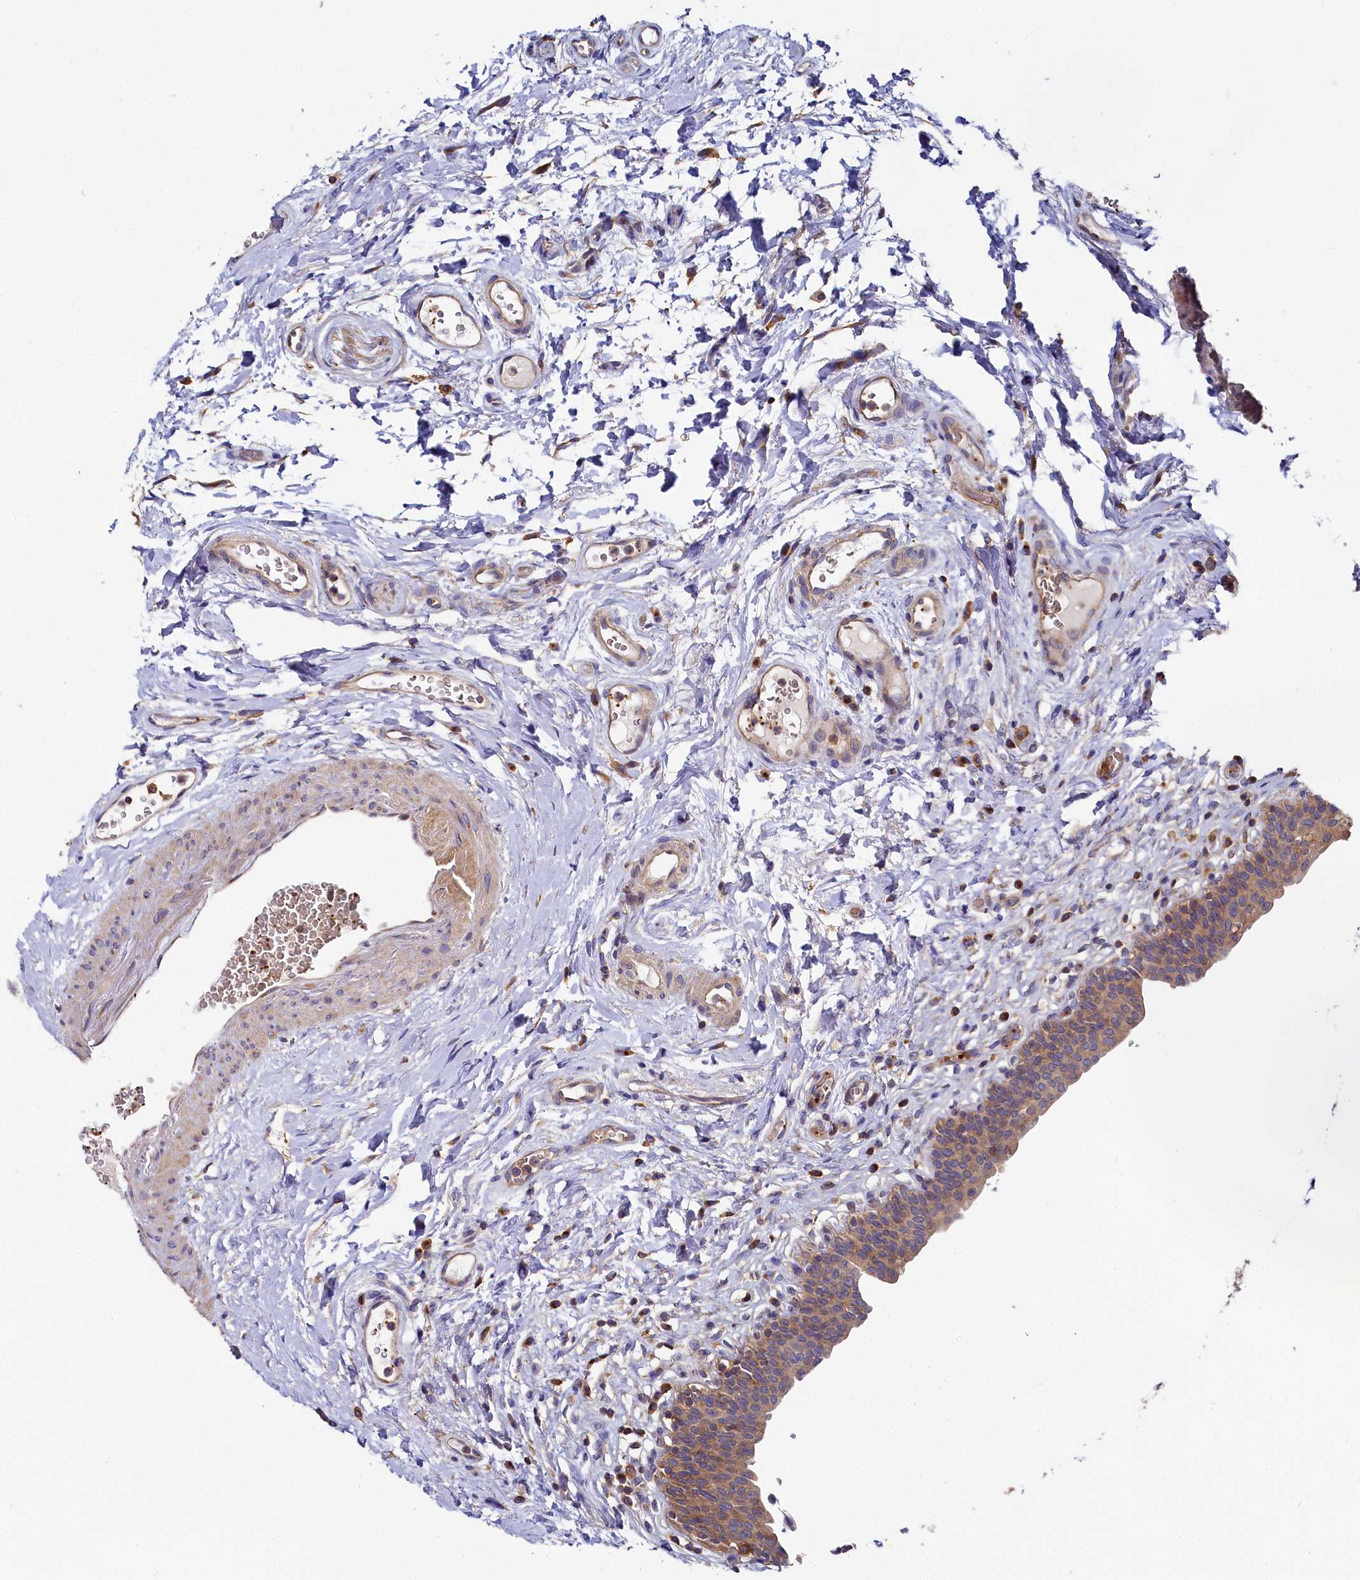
{"staining": {"intensity": "moderate", "quantity": "25%-75%", "location": "cytoplasmic/membranous"}, "tissue": "urinary bladder", "cell_type": "Urothelial cells", "image_type": "normal", "snomed": [{"axis": "morphology", "description": "Normal tissue, NOS"}, {"axis": "topography", "description": "Urinary bladder"}], "caption": "Immunohistochemistry (IHC) (DAB (3,3'-diaminobenzidine)) staining of benign urinary bladder shows moderate cytoplasmic/membranous protein staining in approximately 25%-75% of urothelial cells. Using DAB (3,3'-diaminobenzidine) (brown) and hematoxylin (blue) stains, captured at high magnification using brightfield microscopy.", "gene": "PPIP5K1", "patient": {"sex": "male", "age": 83}}